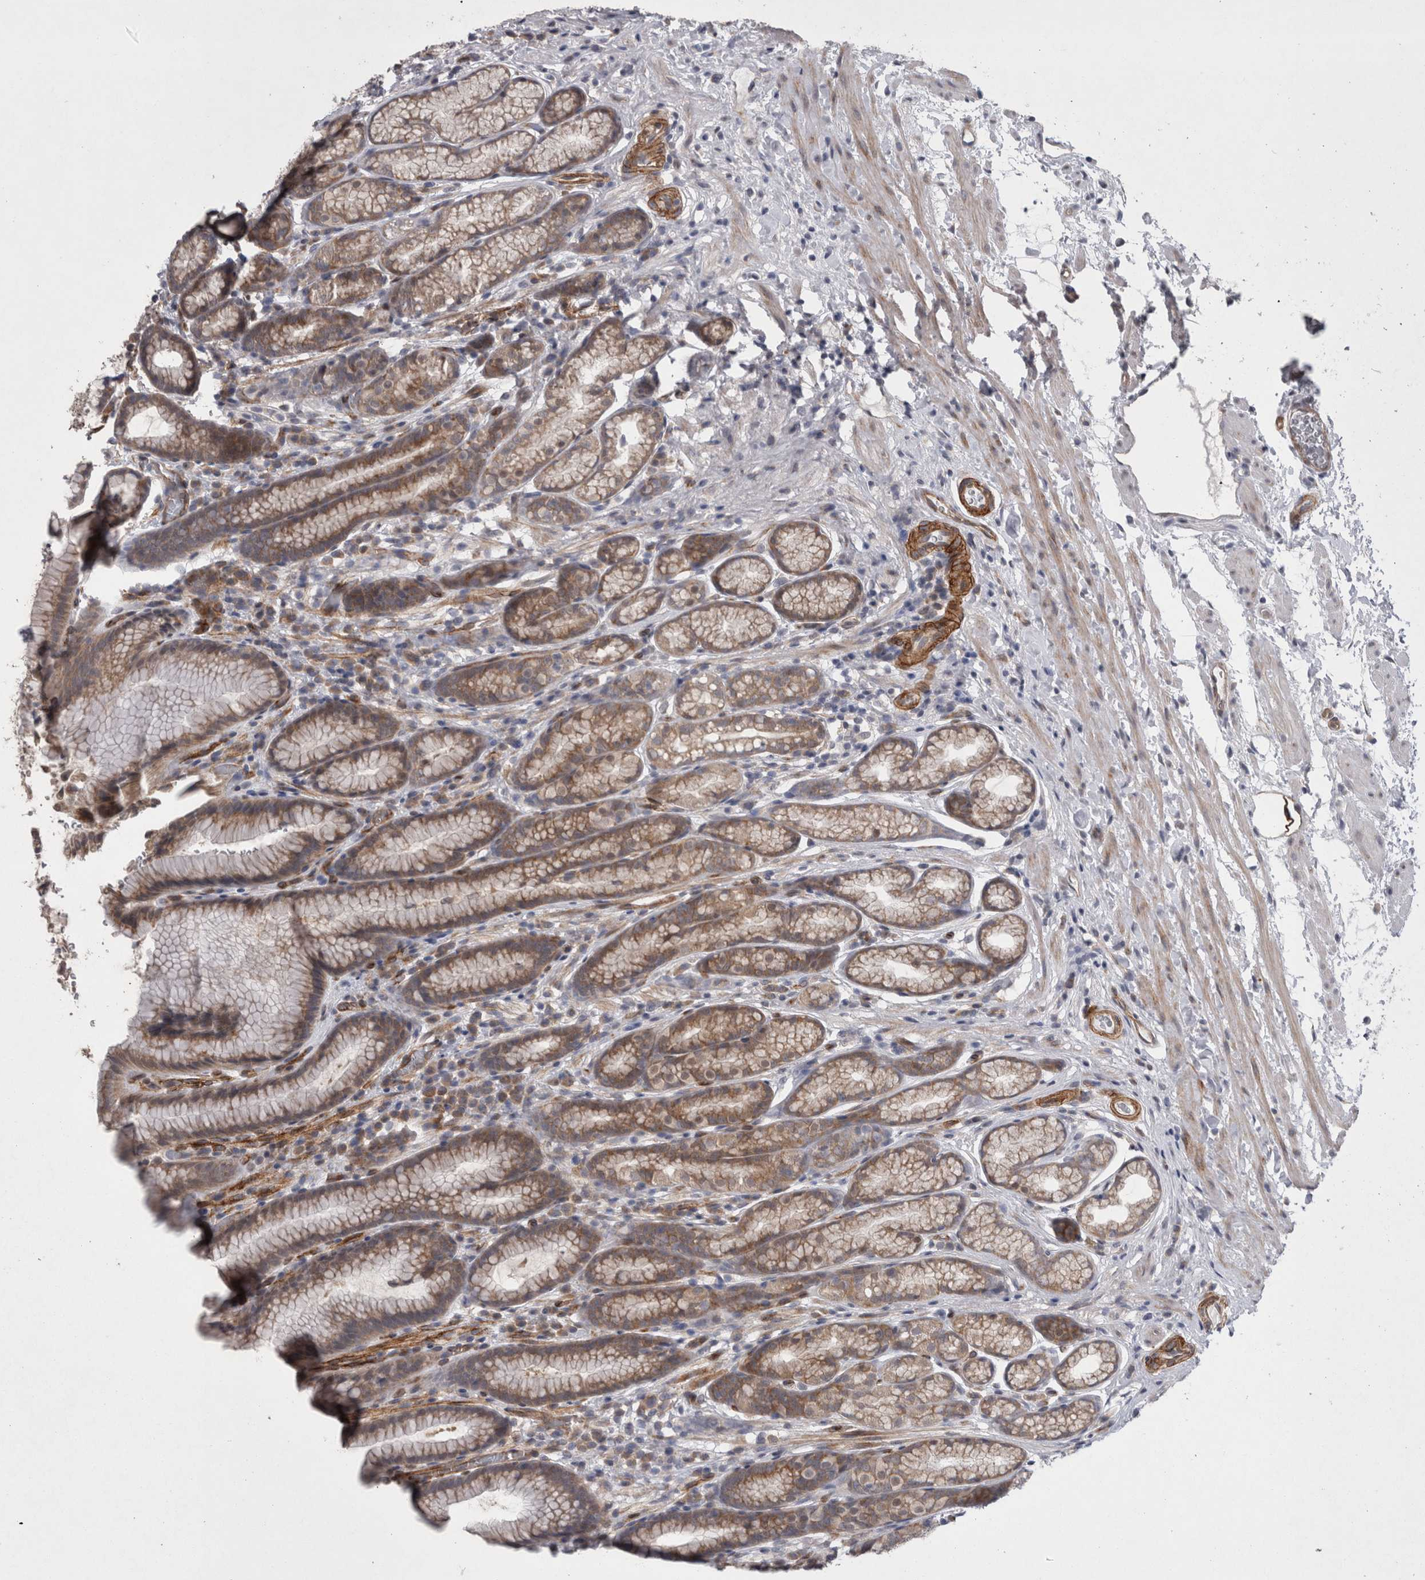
{"staining": {"intensity": "moderate", "quantity": "25%-75%", "location": "cytoplasmic/membranous"}, "tissue": "stomach", "cell_type": "Glandular cells", "image_type": "normal", "snomed": [{"axis": "morphology", "description": "Normal tissue, NOS"}, {"axis": "topography", "description": "Stomach"}], "caption": "This micrograph demonstrates immunohistochemistry (IHC) staining of unremarkable human stomach, with medium moderate cytoplasmic/membranous staining in approximately 25%-75% of glandular cells.", "gene": "DDX6", "patient": {"sex": "male", "age": 42}}